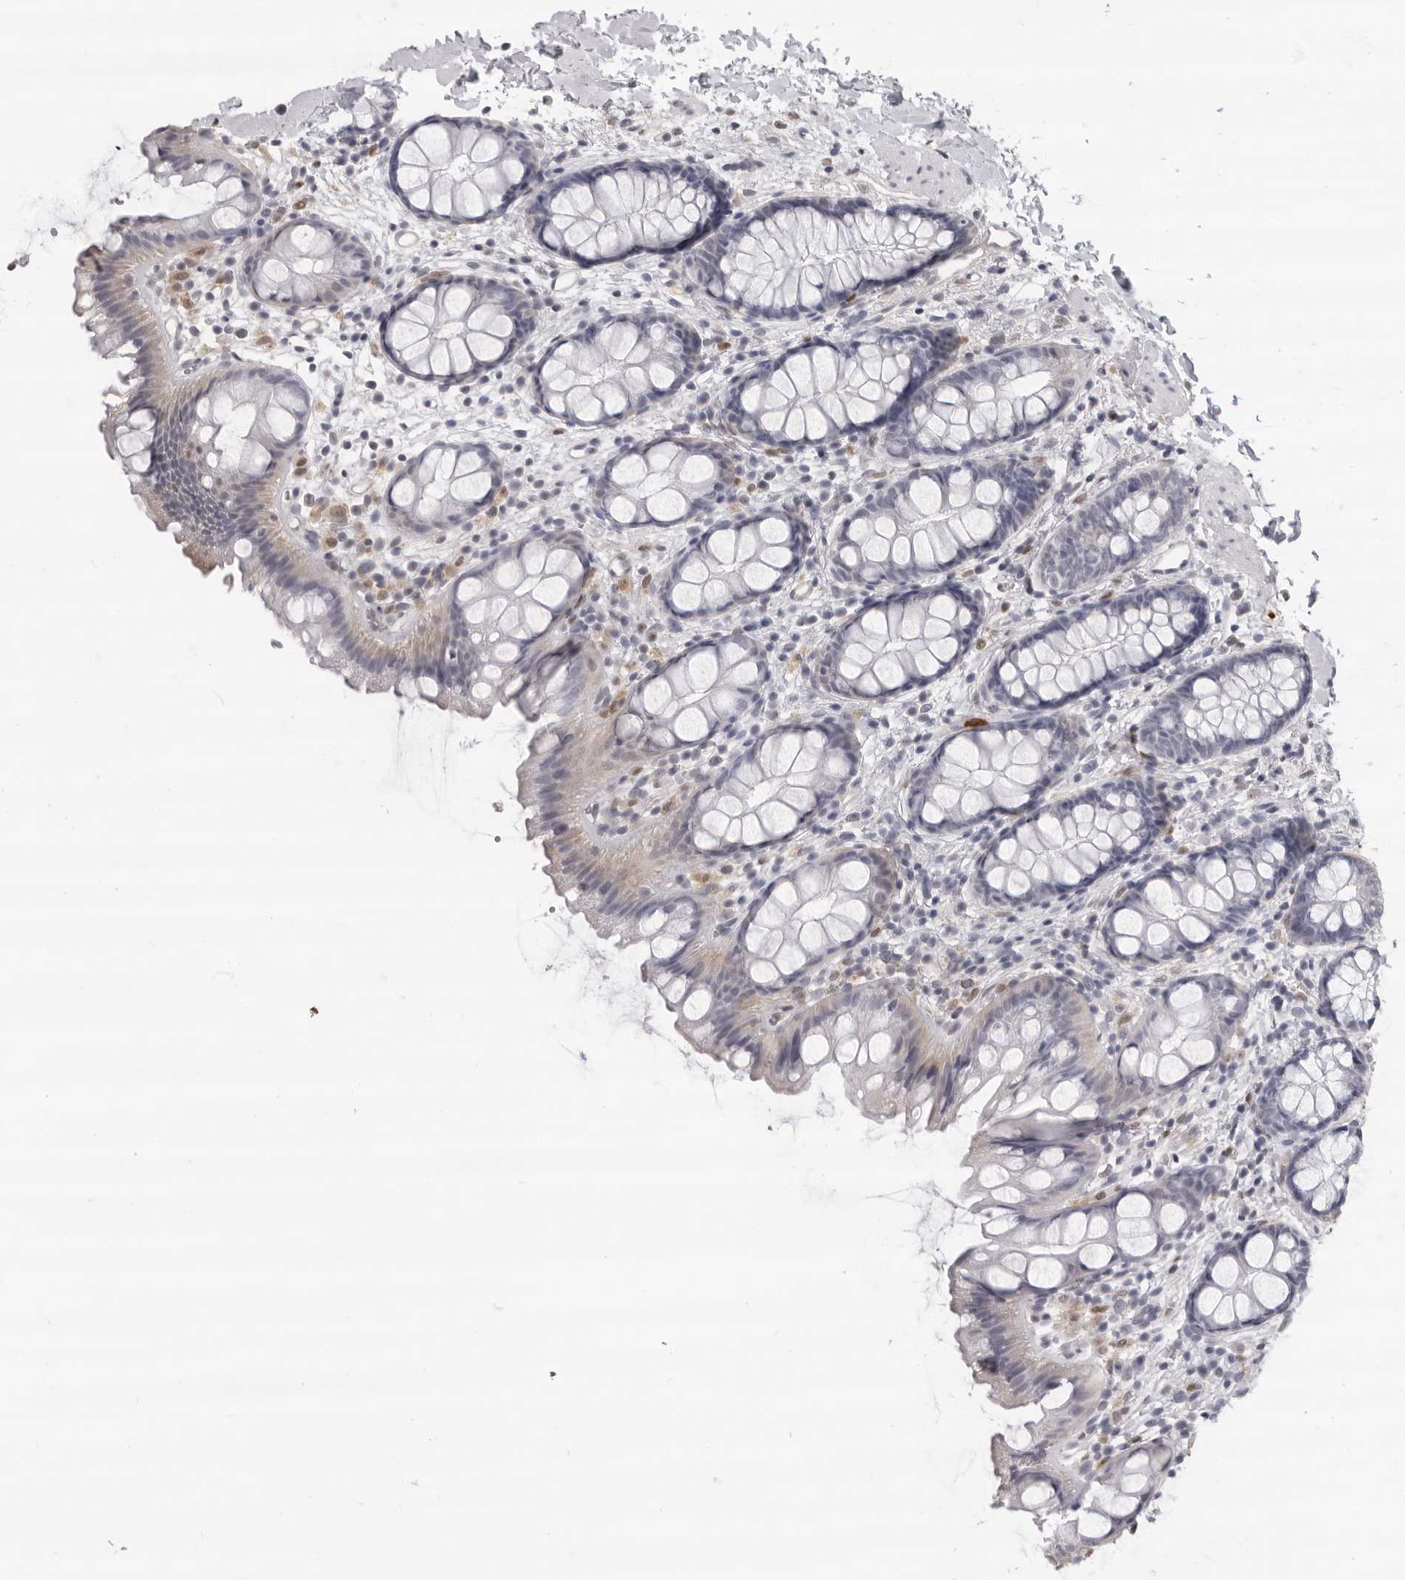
{"staining": {"intensity": "negative", "quantity": "none", "location": "none"}, "tissue": "rectum", "cell_type": "Glandular cells", "image_type": "normal", "snomed": [{"axis": "morphology", "description": "Normal tissue, NOS"}, {"axis": "topography", "description": "Rectum"}], "caption": "Rectum stained for a protein using IHC shows no staining glandular cells.", "gene": "IL31", "patient": {"sex": "female", "age": 65}}